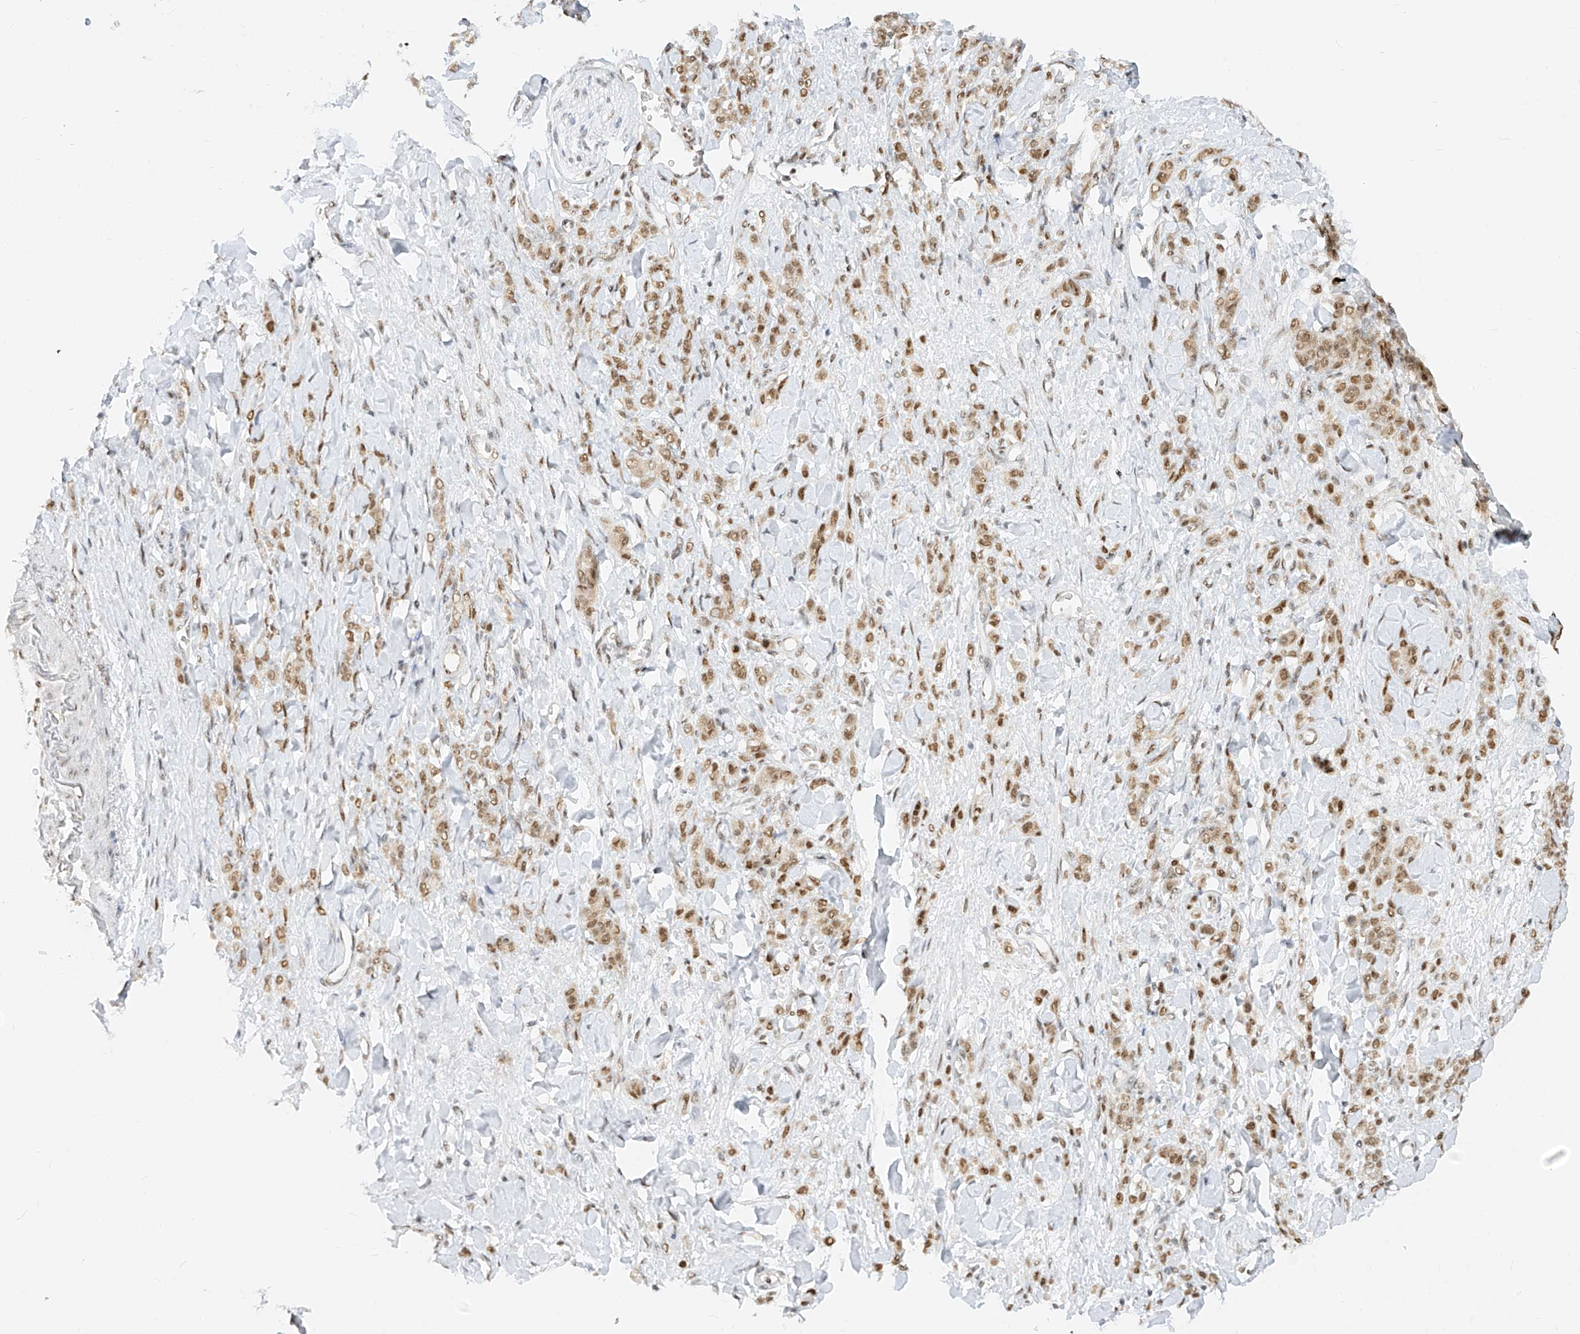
{"staining": {"intensity": "moderate", "quantity": ">75%", "location": "nuclear"}, "tissue": "stomach cancer", "cell_type": "Tumor cells", "image_type": "cancer", "snomed": [{"axis": "morphology", "description": "Normal tissue, NOS"}, {"axis": "morphology", "description": "Adenocarcinoma, NOS"}, {"axis": "topography", "description": "Stomach"}], "caption": "Immunohistochemical staining of human stomach adenocarcinoma shows medium levels of moderate nuclear protein staining in about >75% of tumor cells. The protein of interest is shown in brown color, while the nuclei are stained blue.", "gene": "NHSL1", "patient": {"sex": "male", "age": 82}}